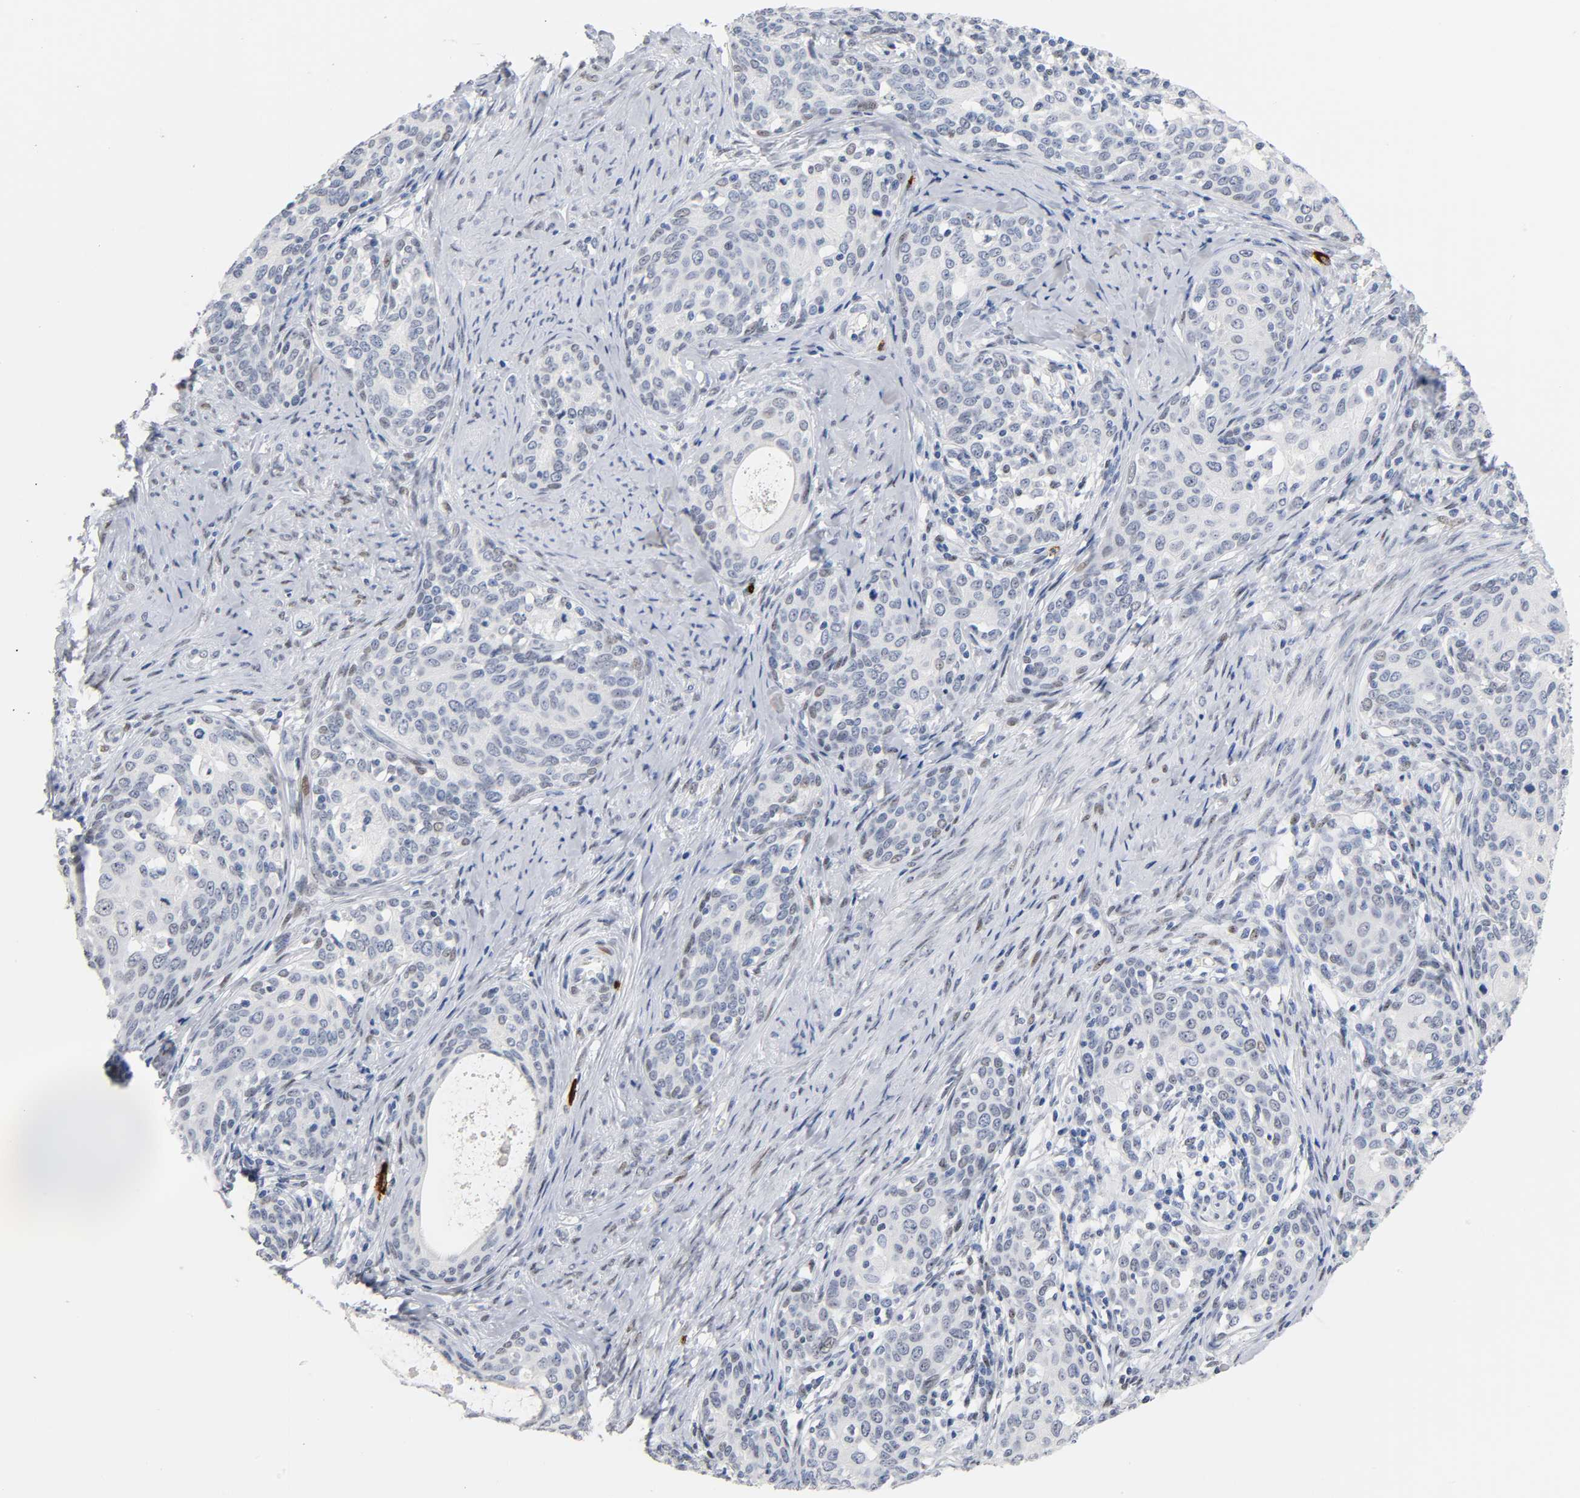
{"staining": {"intensity": "weak", "quantity": "<25%", "location": "nuclear"}, "tissue": "cervical cancer", "cell_type": "Tumor cells", "image_type": "cancer", "snomed": [{"axis": "morphology", "description": "Squamous cell carcinoma, NOS"}, {"axis": "morphology", "description": "Adenocarcinoma, NOS"}, {"axis": "topography", "description": "Cervix"}], "caption": "There is no significant expression in tumor cells of cervical adenocarcinoma. Nuclei are stained in blue.", "gene": "NAB2", "patient": {"sex": "female", "age": 52}}